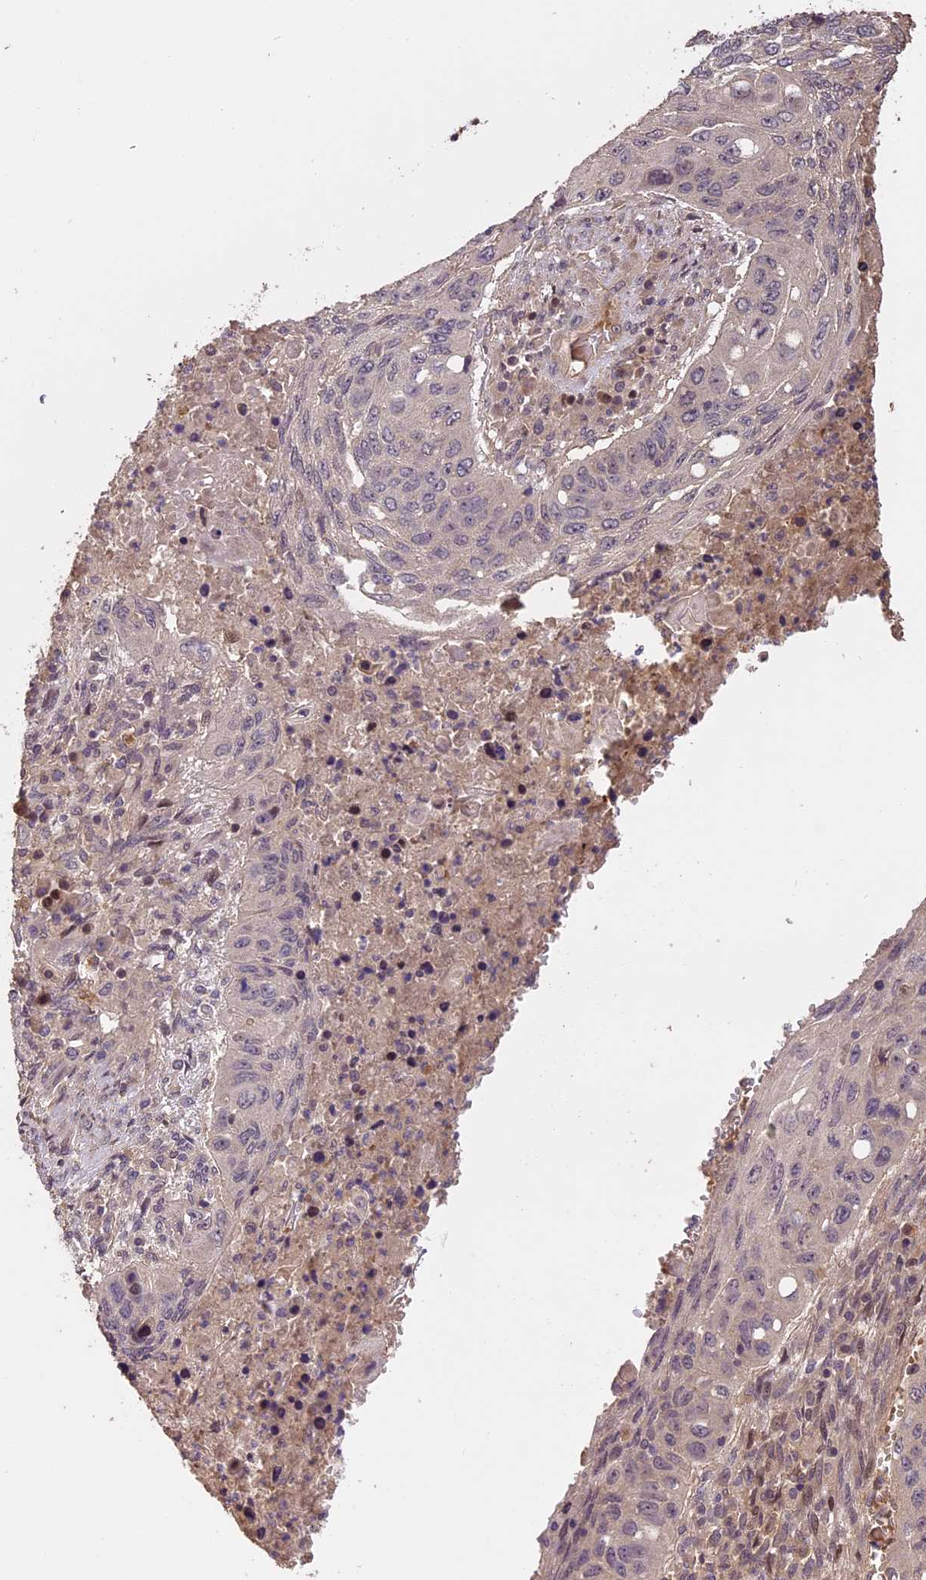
{"staining": {"intensity": "negative", "quantity": "none", "location": "none"}, "tissue": "lung cancer", "cell_type": "Tumor cells", "image_type": "cancer", "snomed": [{"axis": "morphology", "description": "Squamous cell carcinoma, NOS"}, {"axis": "topography", "description": "Lung"}], "caption": "Squamous cell carcinoma (lung) stained for a protein using IHC reveals no positivity tumor cells.", "gene": "TIGD7", "patient": {"sex": "female", "age": 63}}